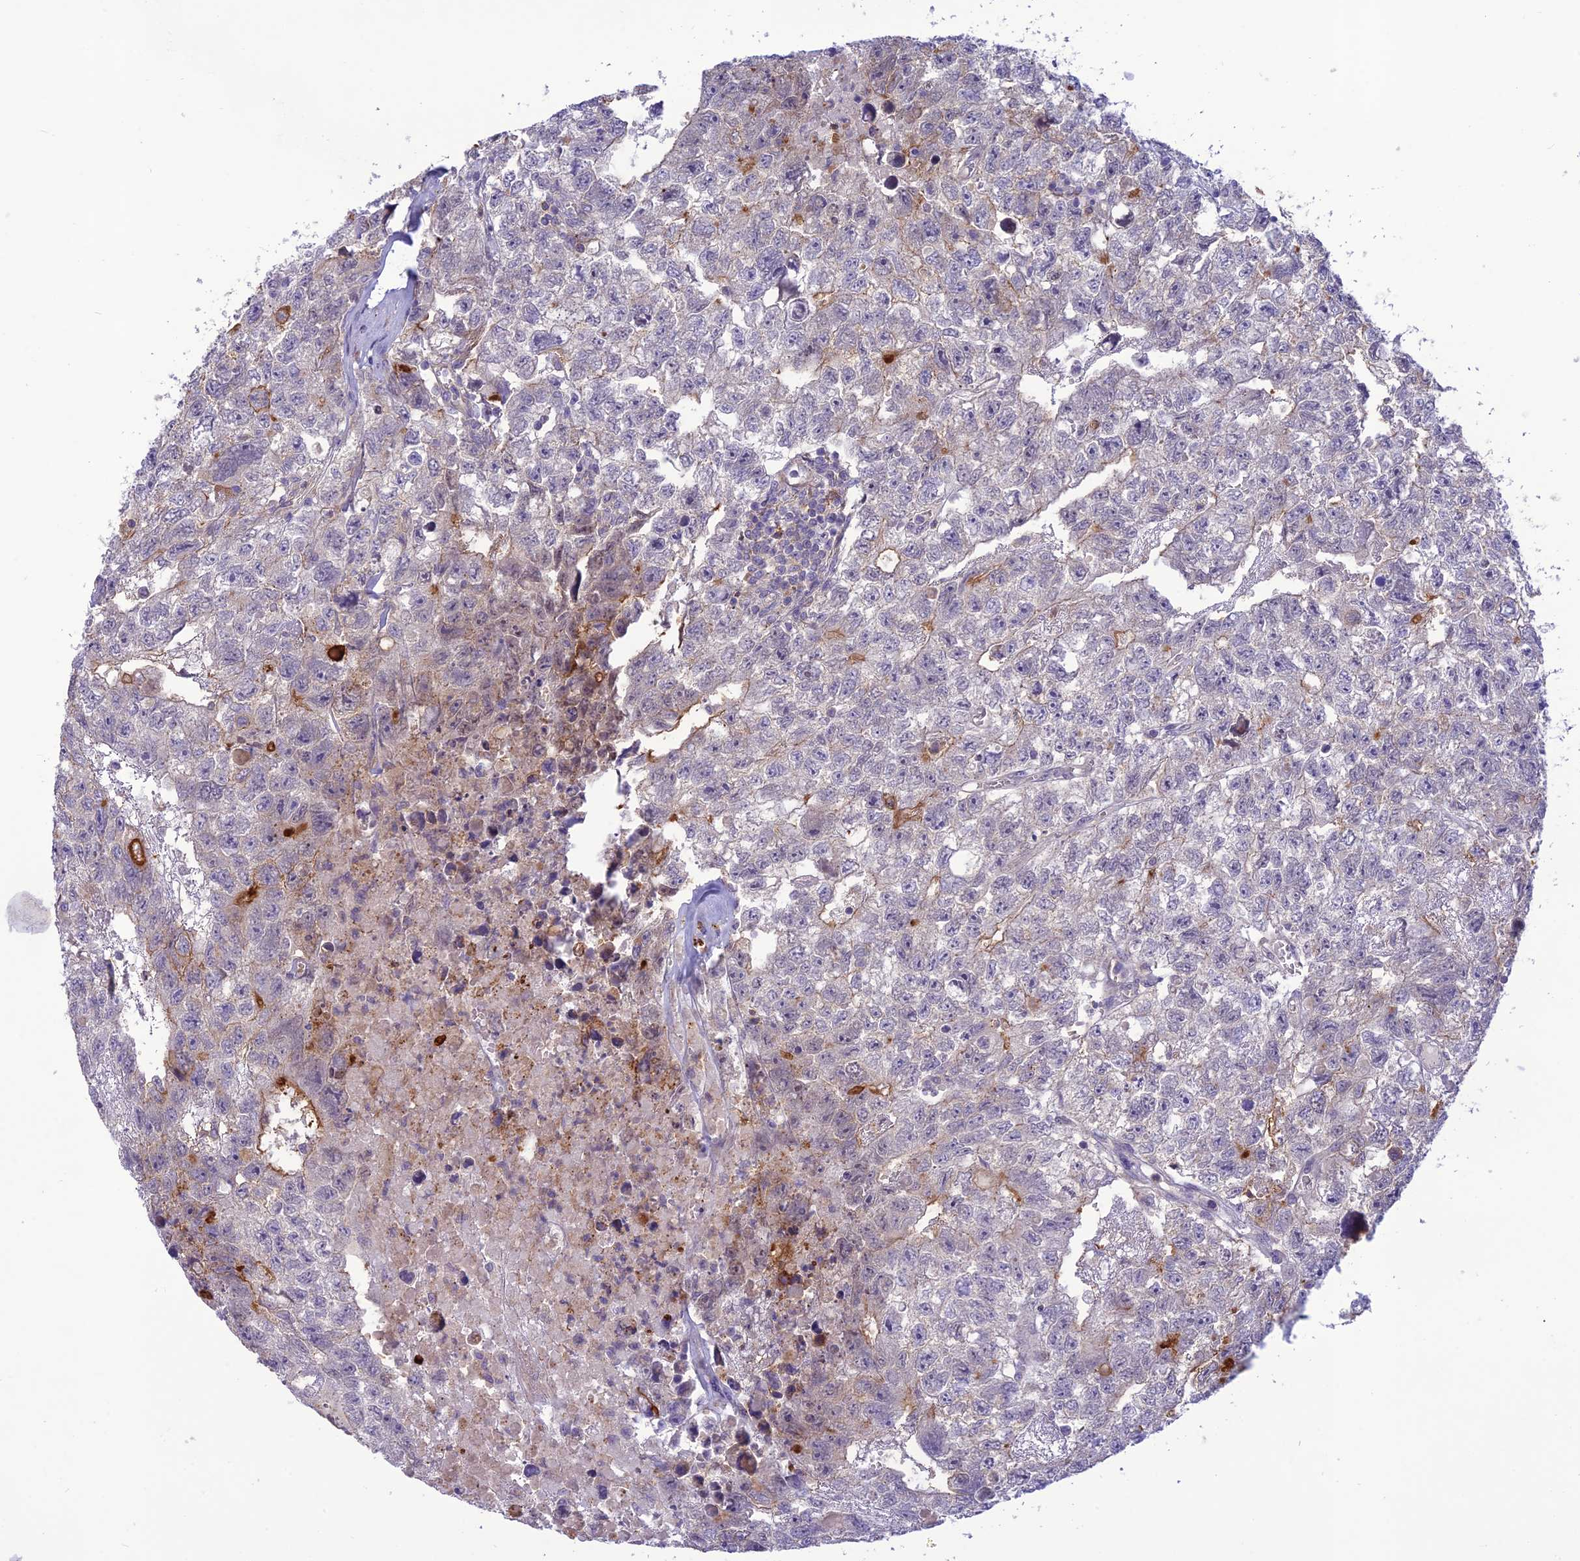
{"staining": {"intensity": "moderate", "quantity": "<25%", "location": "cytoplasmic/membranous"}, "tissue": "testis cancer", "cell_type": "Tumor cells", "image_type": "cancer", "snomed": [{"axis": "morphology", "description": "Carcinoma, Embryonal, NOS"}, {"axis": "topography", "description": "Testis"}], "caption": "This is an image of IHC staining of testis embryonal carcinoma, which shows moderate positivity in the cytoplasmic/membranous of tumor cells.", "gene": "ITGAE", "patient": {"sex": "male", "age": 26}}